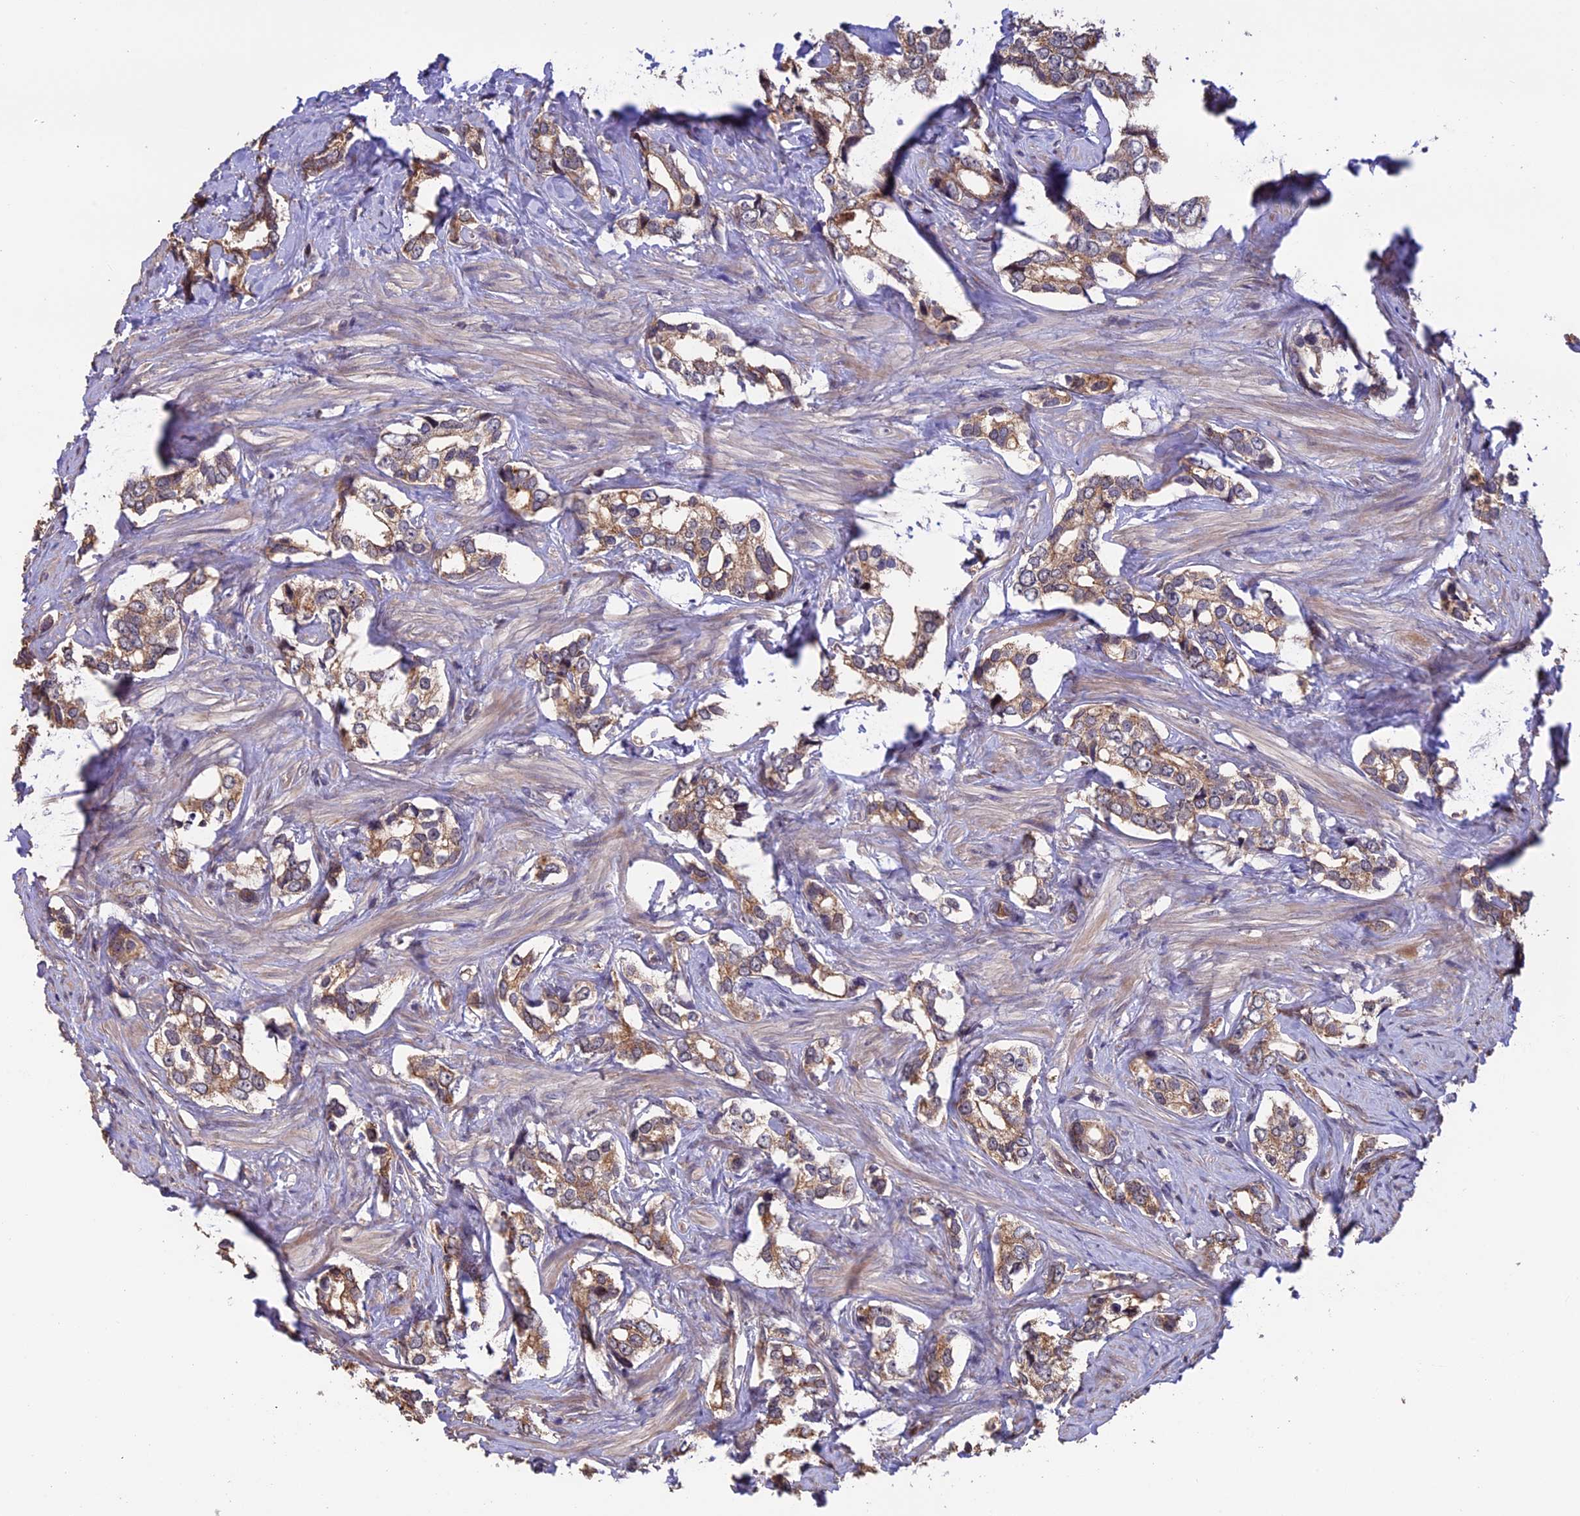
{"staining": {"intensity": "moderate", "quantity": ">75%", "location": "cytoplasmic/membranous"}, "tissue": "prostate cancer", "cell_type": "Tumor cells", "image_type": "cancer", "snomed": [{"axis": "morphology", "description": "Adenocarcinoma, High grade"}, {"axis": "topography", "description": "Prostate"}], "caption": "High-power microscopy captured an IHC photomicrograph of high-grade adenocarcinoma (prostate), revealing moderate cytoplasmic/membranous positivity in approximately >75% of tumor cells. (DAB (3,3'-diaminobenzidine) IHC with brightfield microscopy, high magnification).", "gene": "PKD2L2", "patient": {"sex": "male", "age": 66}}